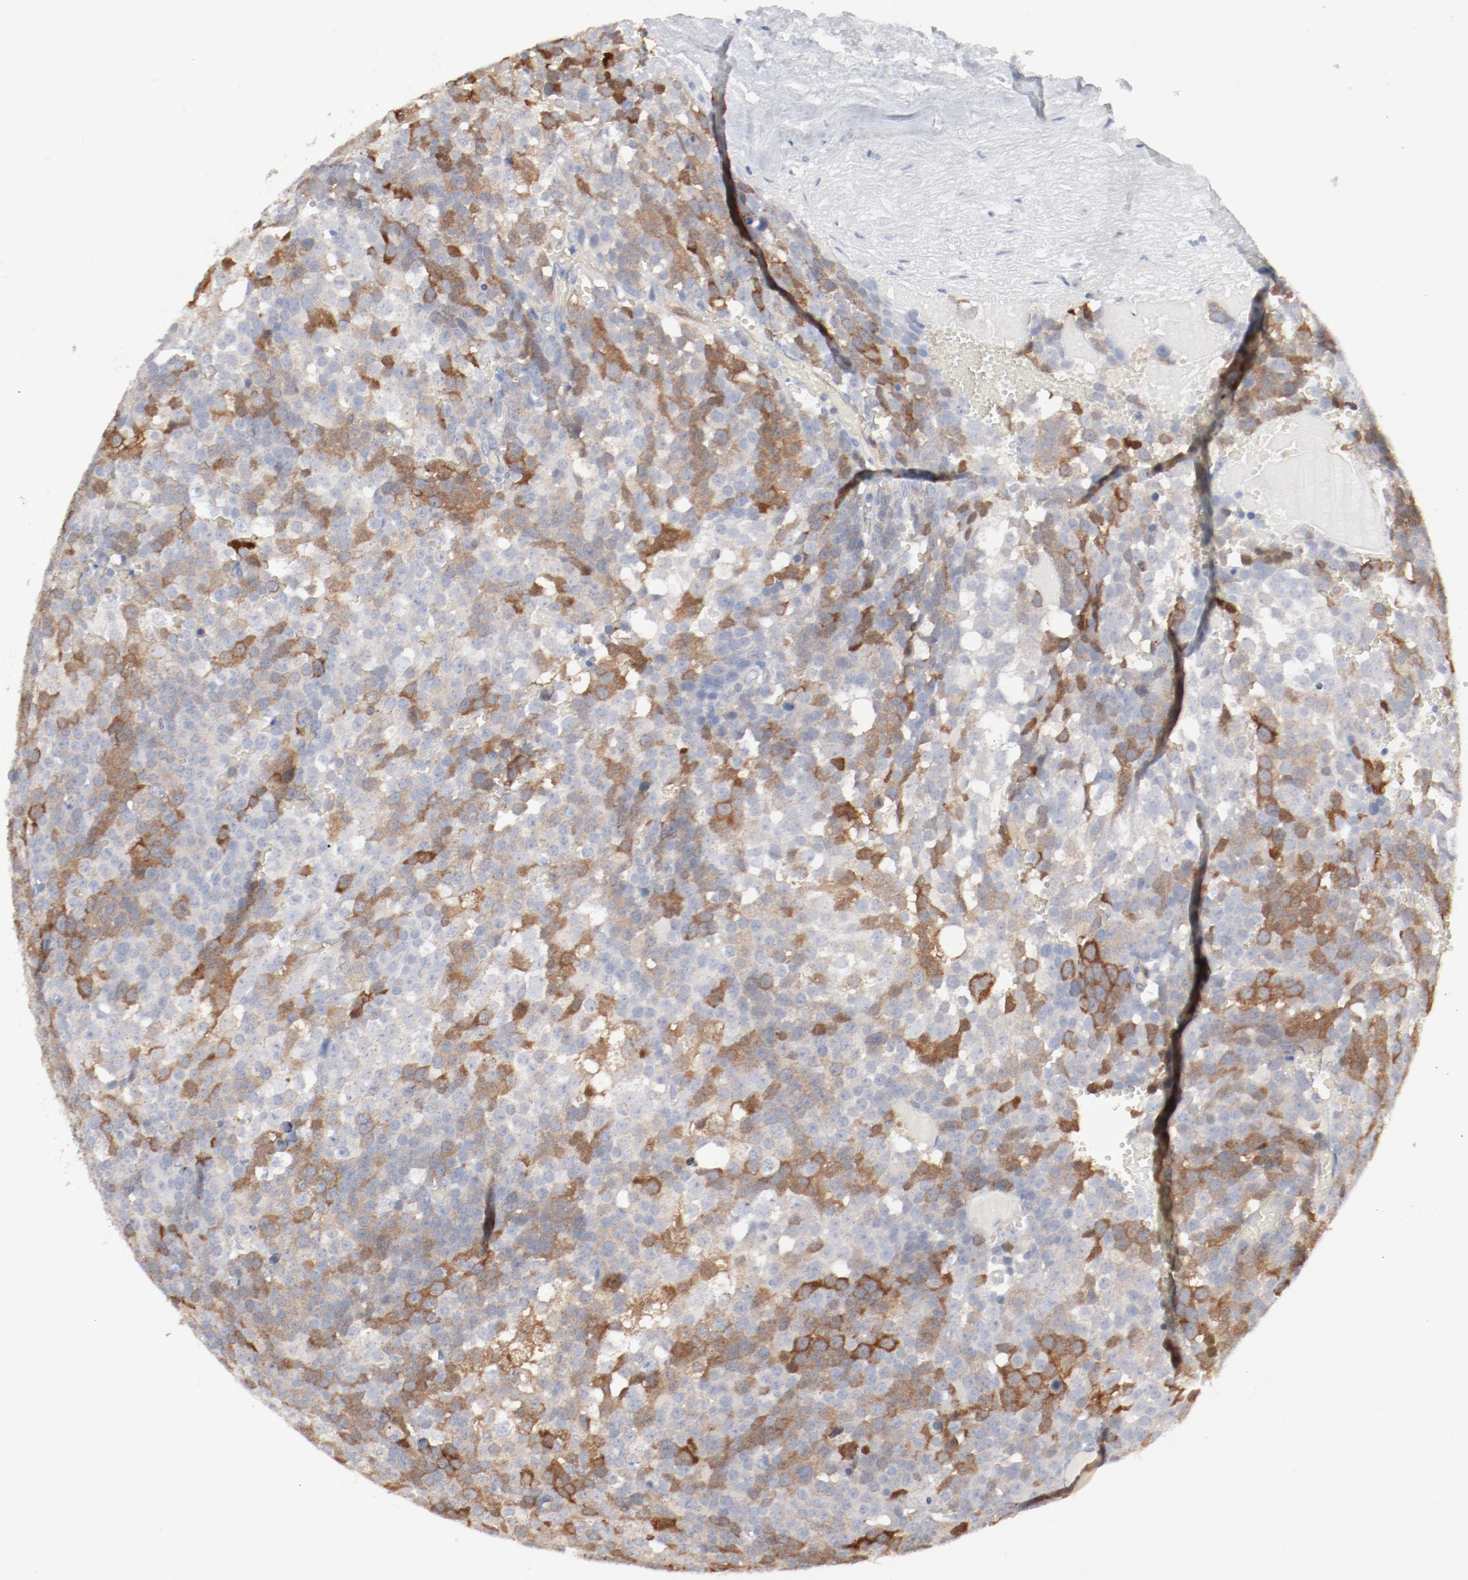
{"staining": {"intensity": "moderate", "quantity": "25%-75%", "location": "cytoplasmic/membranous"}, "tissue": "testis cancer", "cell_type": "Tumor cells", "image_type": "cancer", "snomed": [{"axis": "morphology", "description": "Seminoma, NOS"}, {"axis": "topography", "description": "Testis"}], "caption": "Testis seminoma stained with immunohistochemistry reveals moderate cytoplasmic/membranous positivity in approximately 25%-75% of tumor cells. (DAB IHC with brightfield microscopy, high magnification).", "gene": "CDK1", "patient": {"sex": "male", "age": 71}}